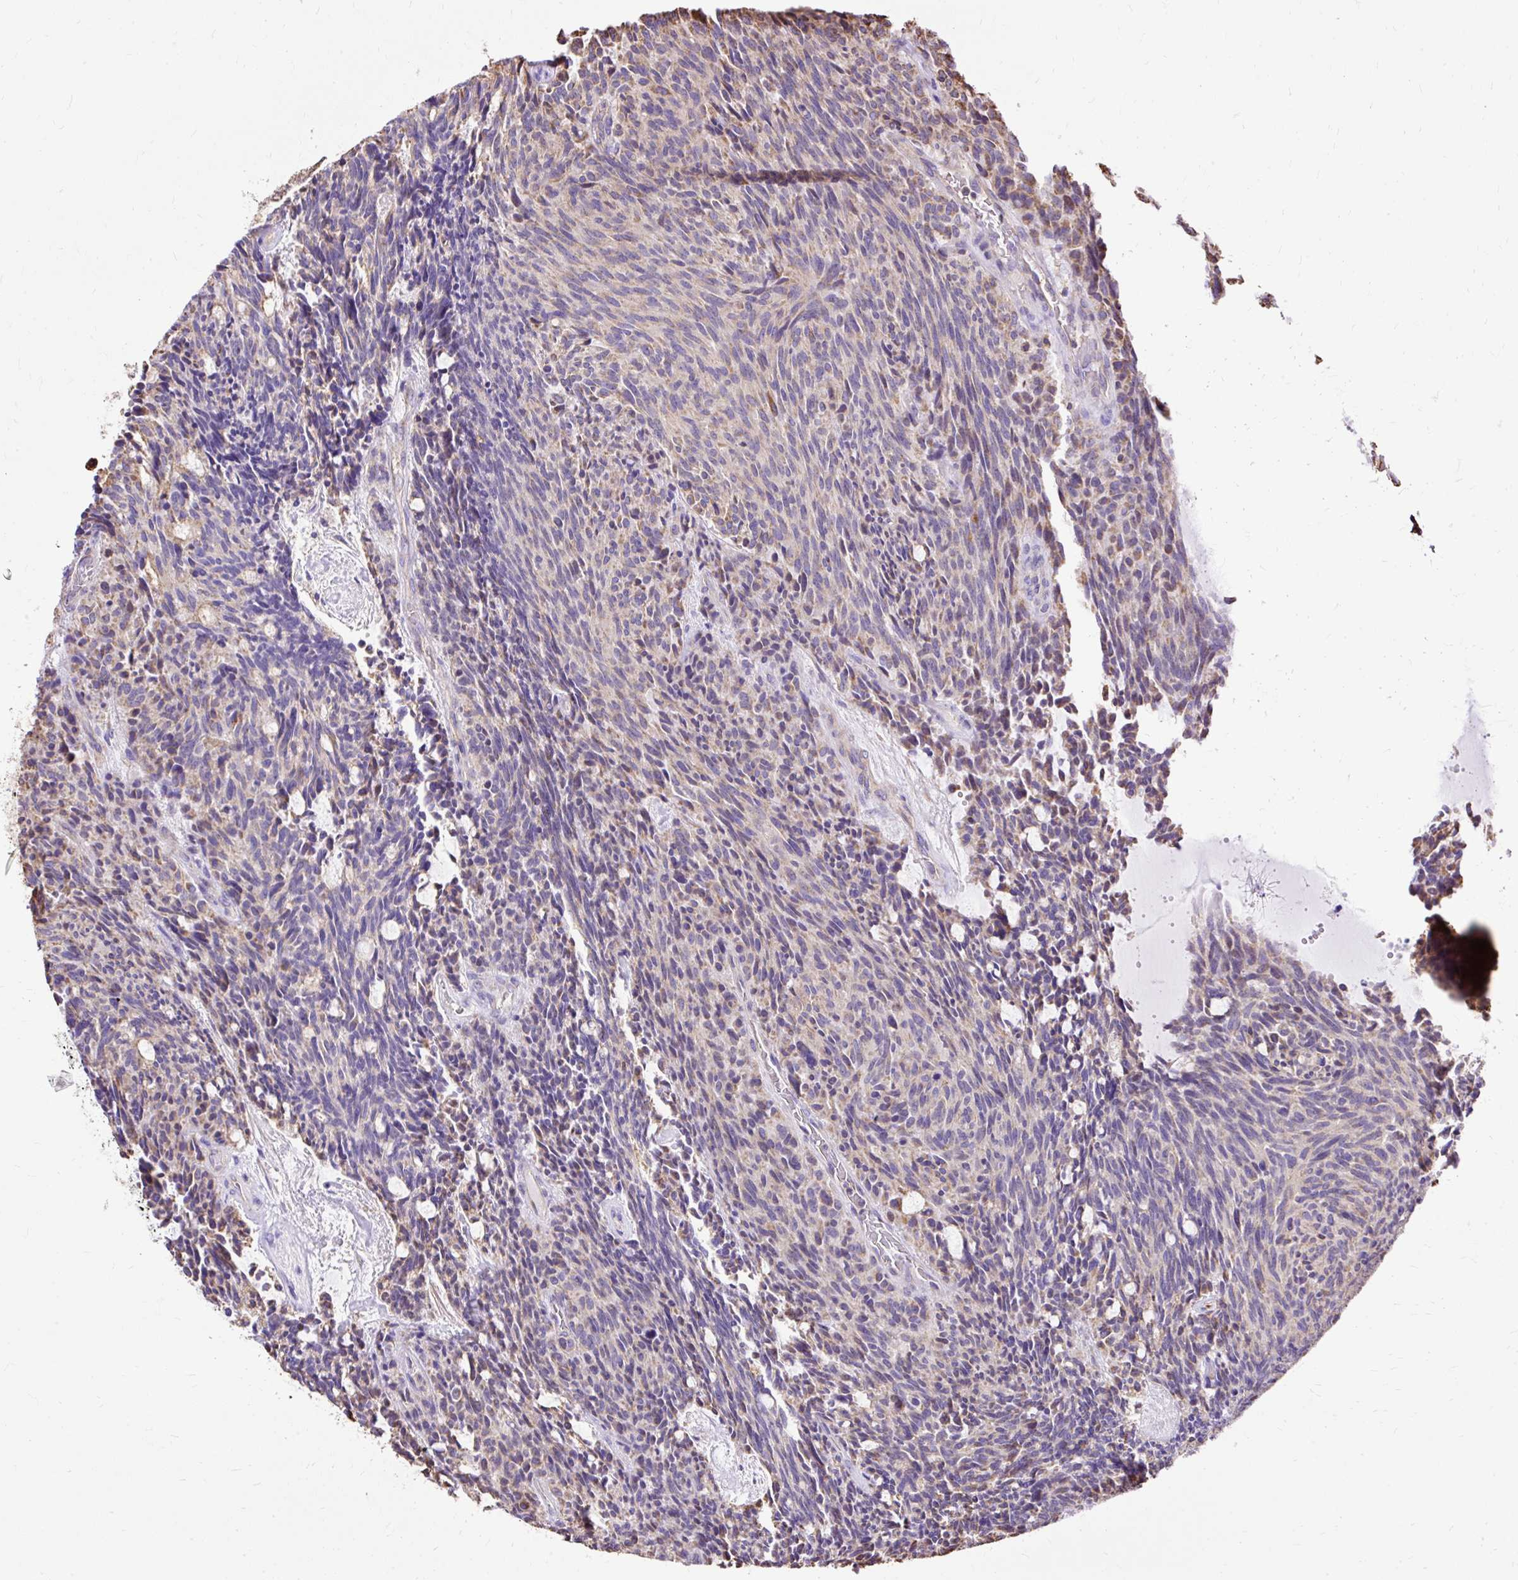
{"staining": {"intensity": "weak", "quantity": "<25%", "location": "cytoplasmic/membranous"}, "tissue": "carcinoid", "cell_type": "Tumor cells", "image_type": "cancer", "snomed": [{"axis": "morphology", "description": "Carcinoid, malignant, NOS"}, {"axis": "topography", "description": "Pancreas"}], "caption": "Immunohistochemistry (IHC) of carcinoid displays no staining in tumor cells.", "gene": "KLHL11", "patient": {"sex": "female", "age": 54}}